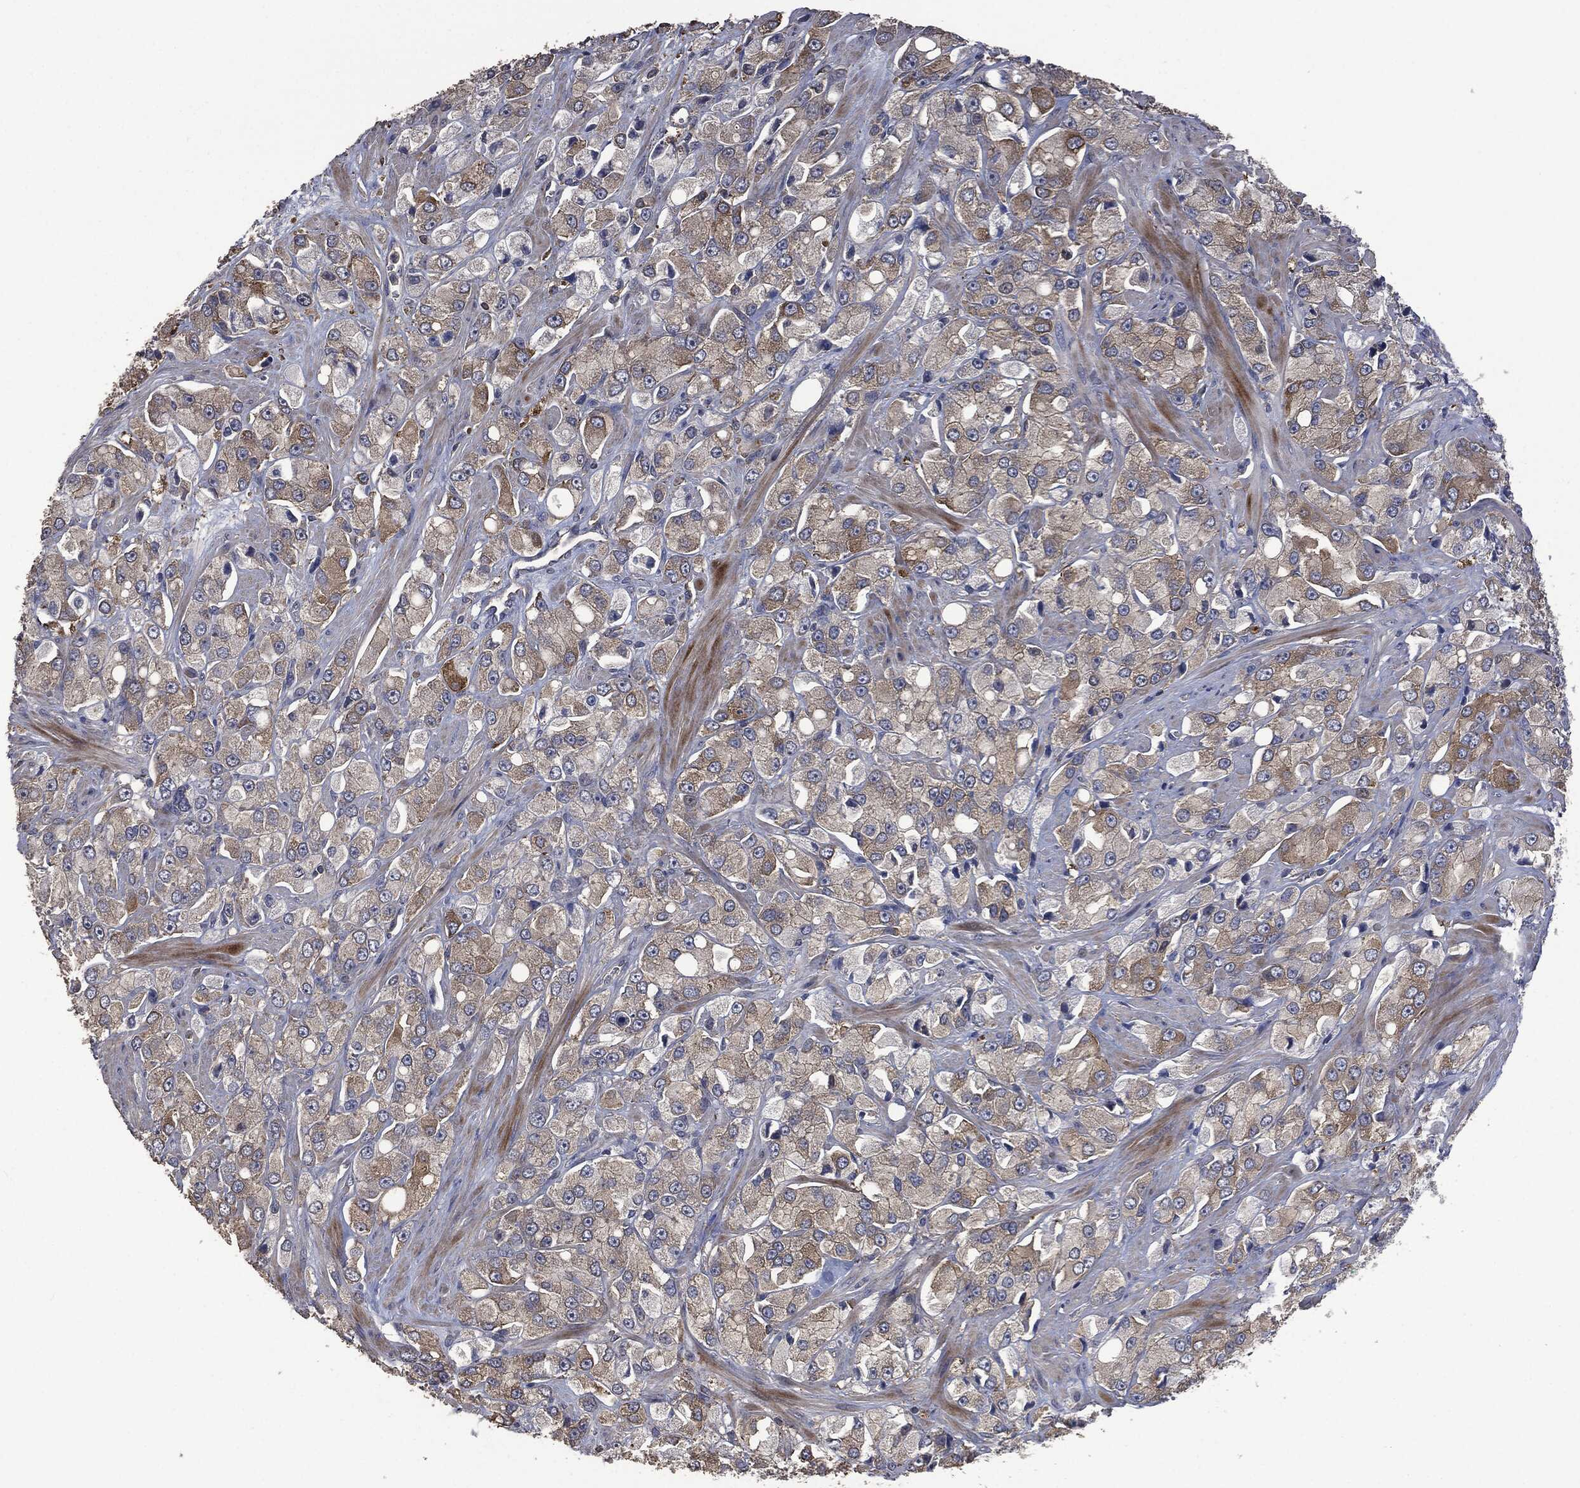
{"staining": {"intensity": "strong", "quantity": "<25%", "location": "cytoplasmic/membranous"}, "tissue": "prostate cancer", "cell_type": "Tumor cells", "image_type": "cancer", "snomed": [{"axis": "morphology", "description": "Adenocarcinoma, NOS"}, {"axis": "topography", "description": "Prostate and seminal vesicle, NOS"}, {"axis": "topography", "description": "Prostate"}], "caption": "The histopathology image displays staining of prostate cancer (adenocarcinoma), revealing strong cytoplasmic/membranous protein staining (brown color) within tumor cells.", "gene": "MSLN", "patient": {"sex": "male", "age": 64}}